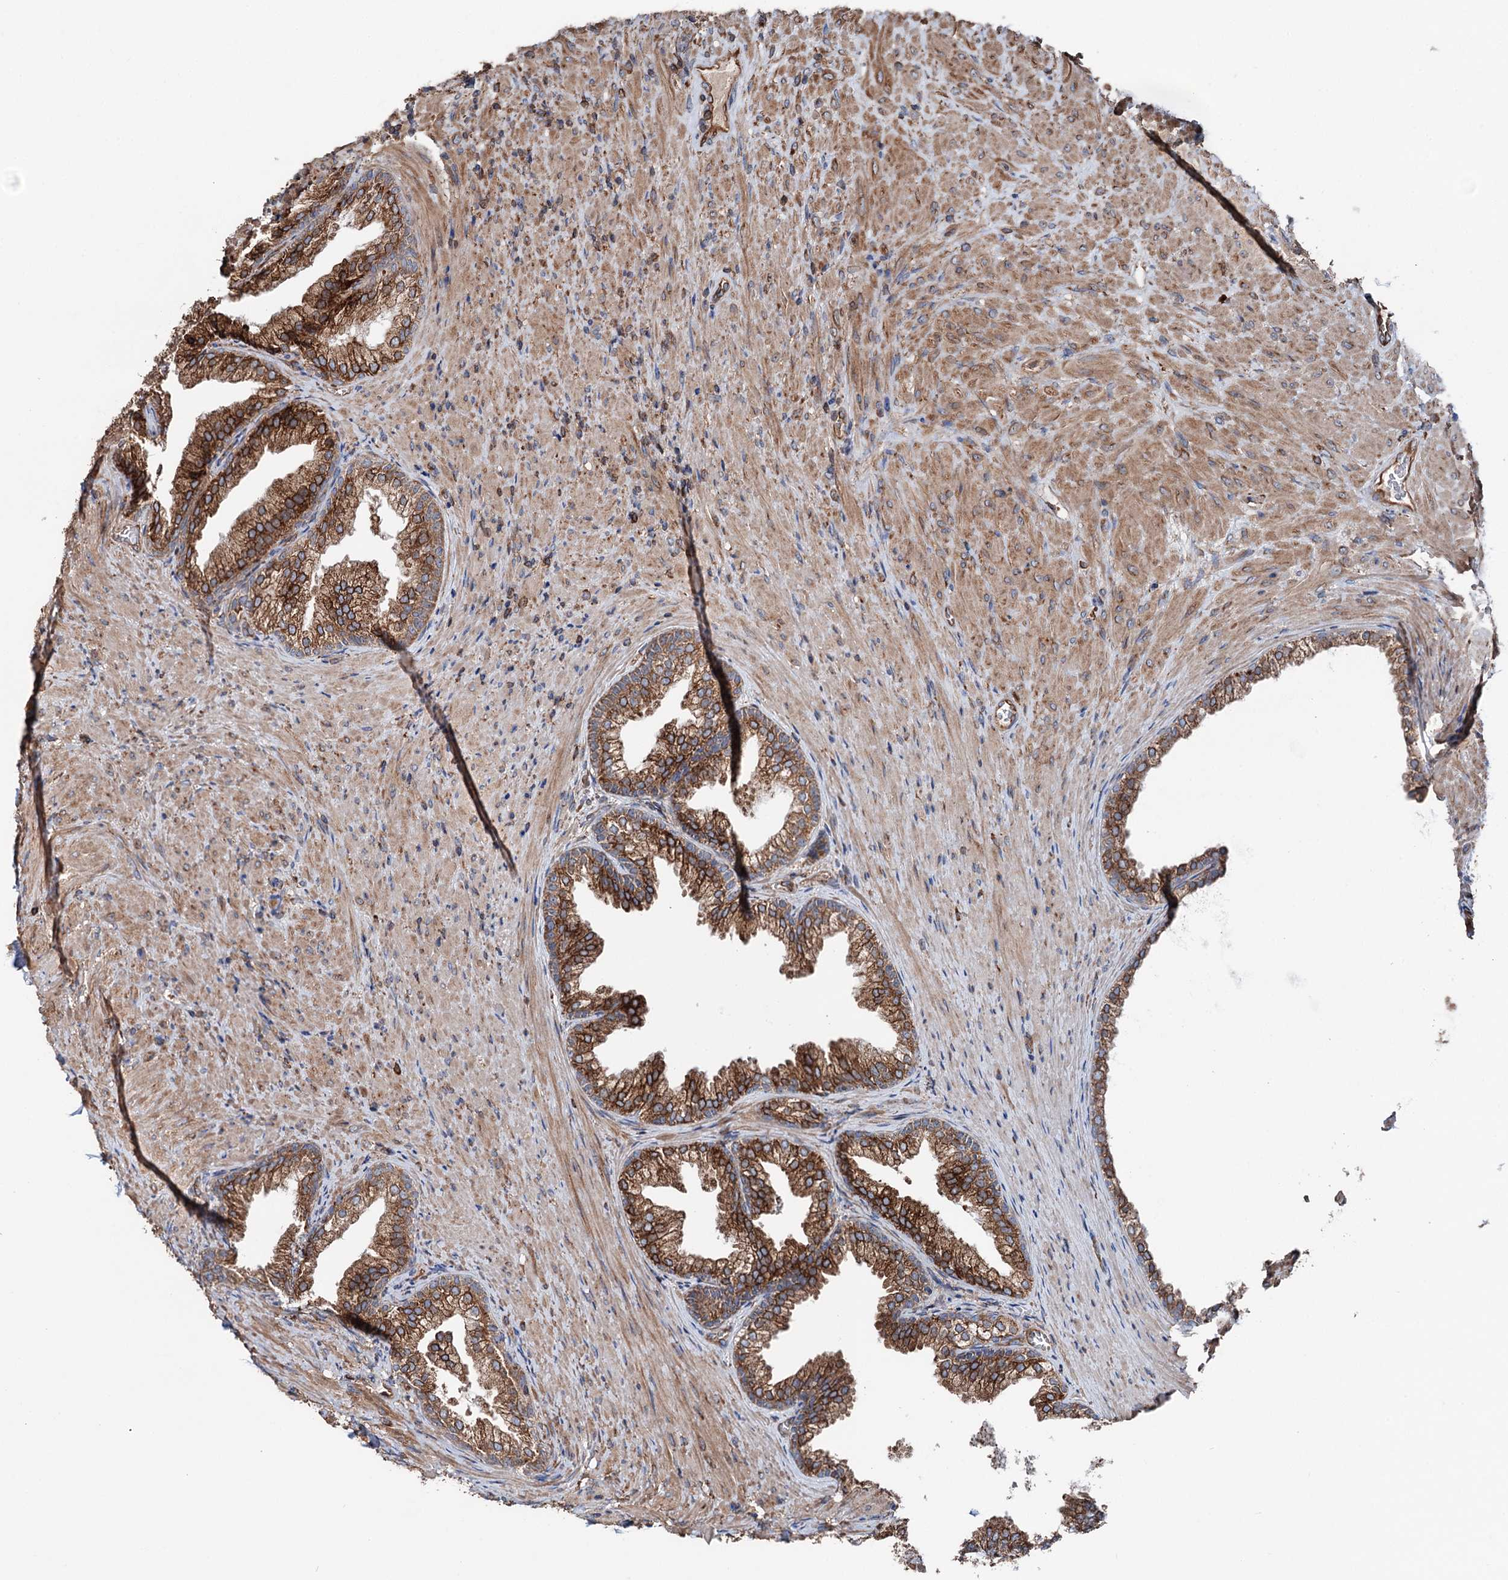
{"staining": {"intensity": "strong", "quantity": ">75%", "location": "cytoplasmic/membranous"}, "tissue": "prostate", "cell_type": "Glandular cells", "image_type": "normal", "snomed": [{"axis": "morphology", "description": "Normal tissue, NOS"}, {"axis": "topography", "description": "Prostate"}], "caption": "Immunohistochemistry of benign human prostate displays high levels of strong cytoplasmic/membranous expression in about >75% of glandular cells. The staining was performed using DAB (3,3'-diaminobenzidine), with brown indicating positive protein expression. Nuclei are stained blue with hematoxylin.", "gene": "ERP29", "patient": {"sex": "male", "age": 76}}